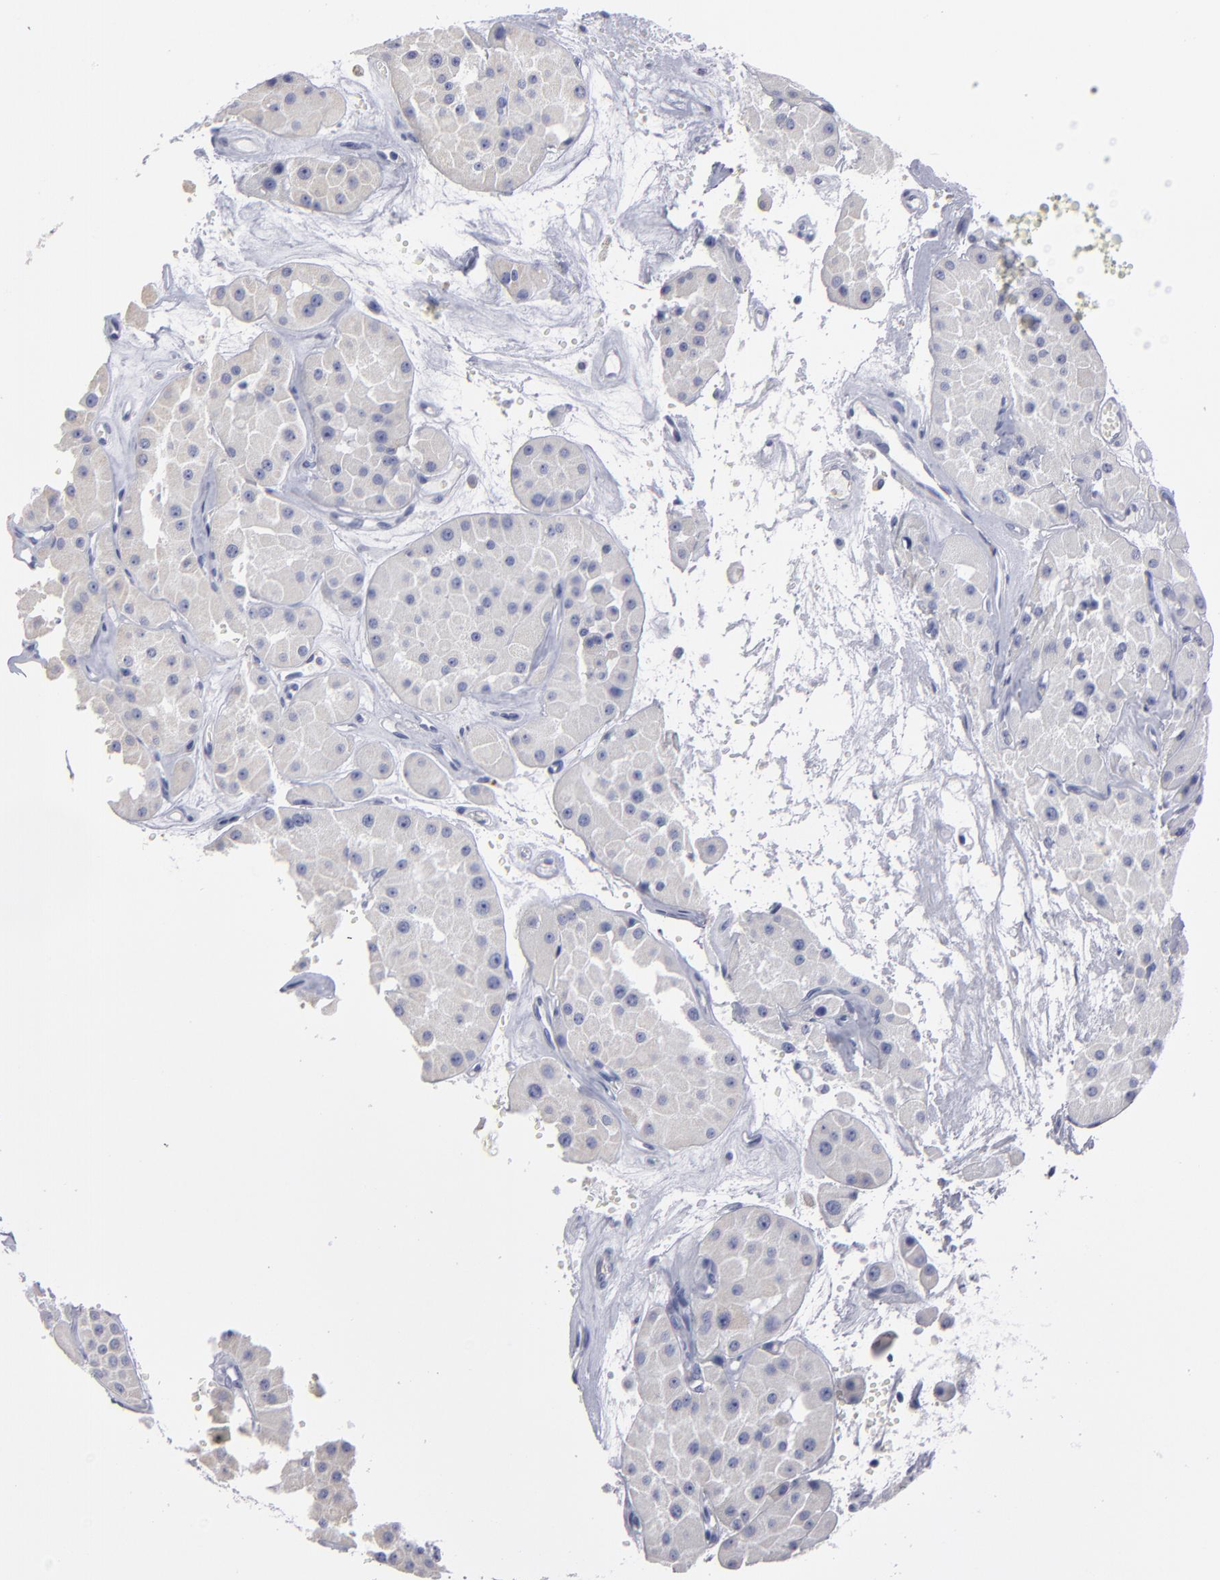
{"staining": {"intensity": "negative", "quantity": "none", "location": "none"}, "tissue": "renal cancer", "cell_type": "Tumor cells", "image_type": "cancer", "snomed": [{"axis": "morphology", "description": "Adenocarcinoma, uncertain malignant potential"}, {"axis": "topography", "description": "Kidney"}], "caption": "Protein analysis of renal adenocarcinoma,  uncertain malignant potential displays no significant positivity in tumor cells.", "gene": "CADM3", "patient": {"sex": "male", "age": 63}}